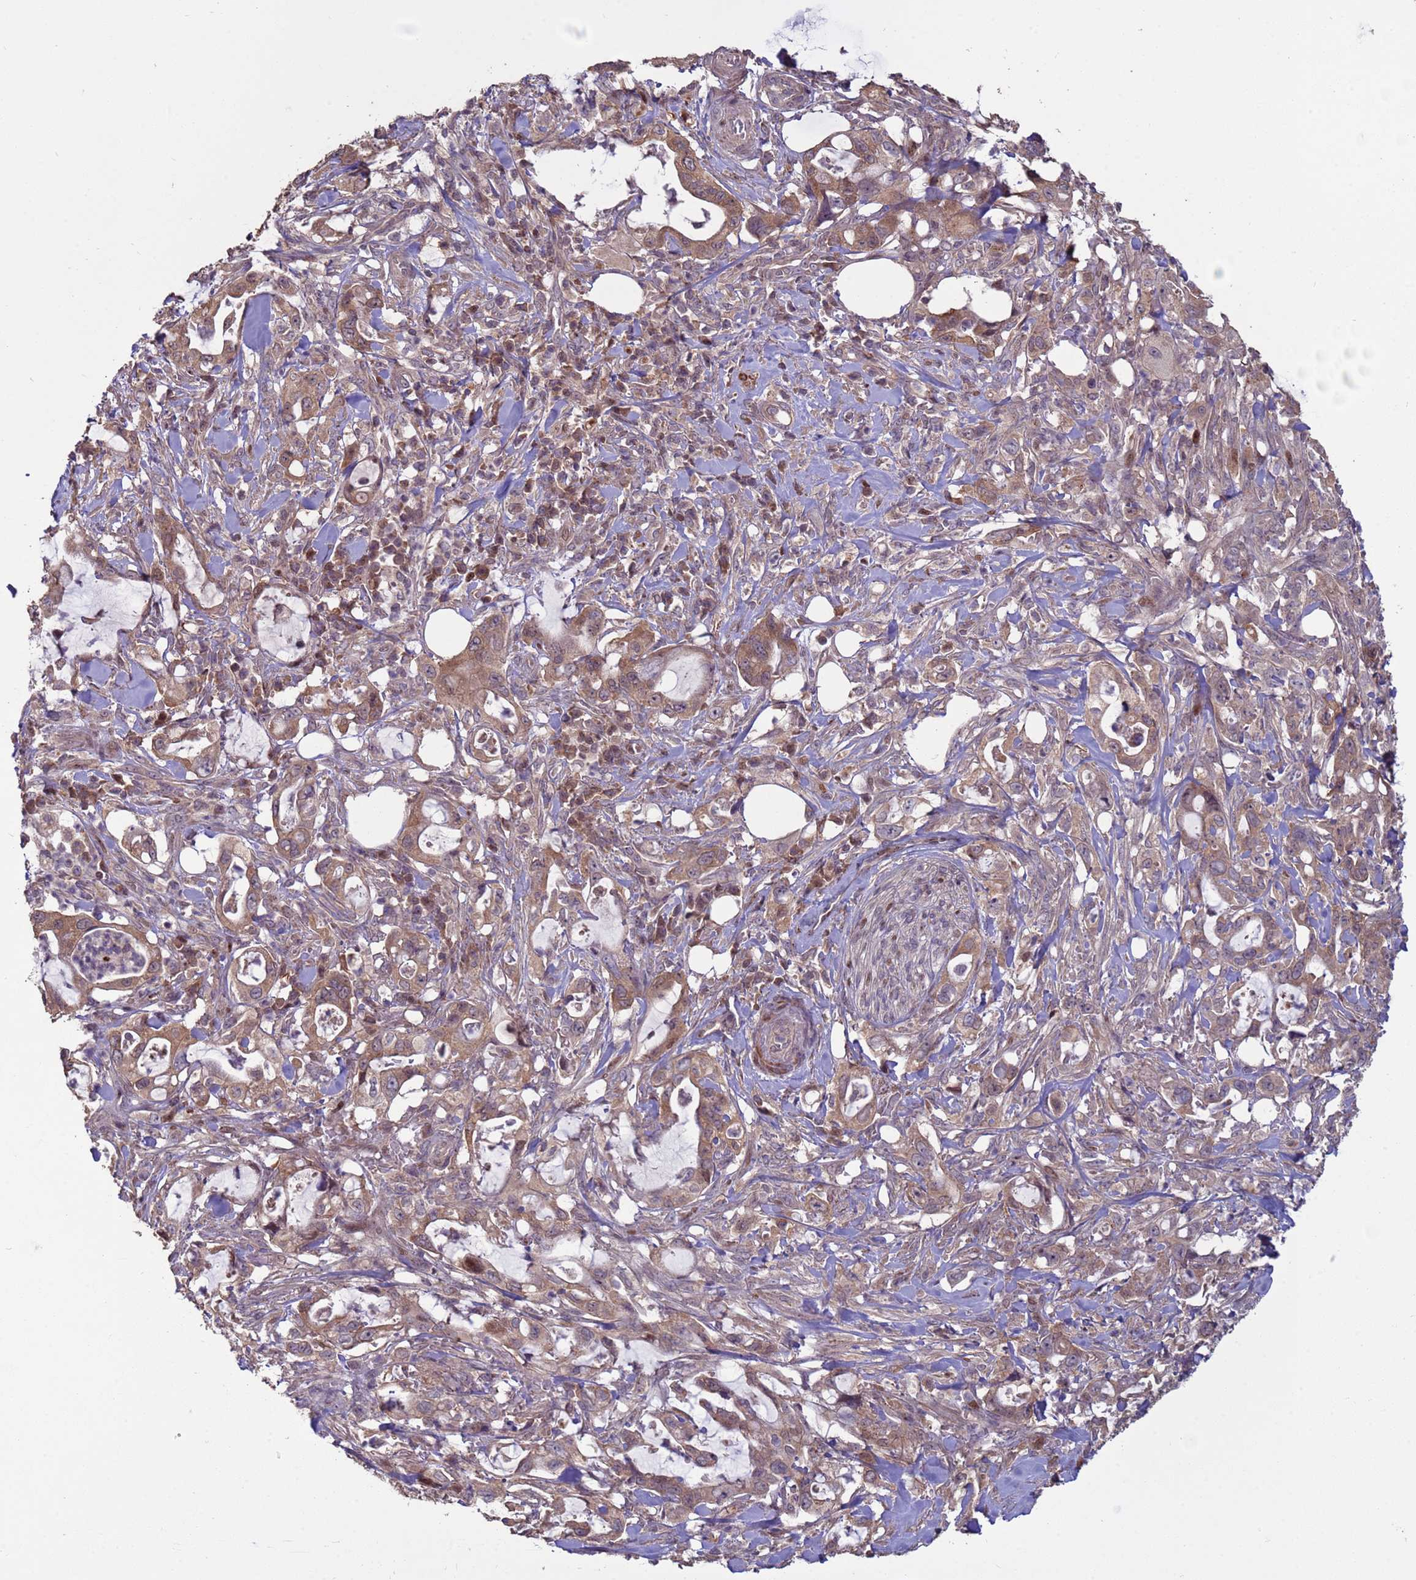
{"staining": {"intensity": "moderate", "quantity": ">75%", "location": "cytoplasmic/membranous"}, "tissue": "pancreatic cancer", "cell_type": "Tumor cells", "image_type": "cancer", "snomed": [{"axis": "morphology", "description": "Adenocarcinoma, NOS"}, {"axis": "topography", "description": "Pancreas"}], "caption": "A brown stain shows moderate cytoplasmic/membranous expression of a protein in human adenocarcinoma (pancreatic) tumor cells.", "gene": "HGH1", "patient": {"sex": "female", "age": 61}}